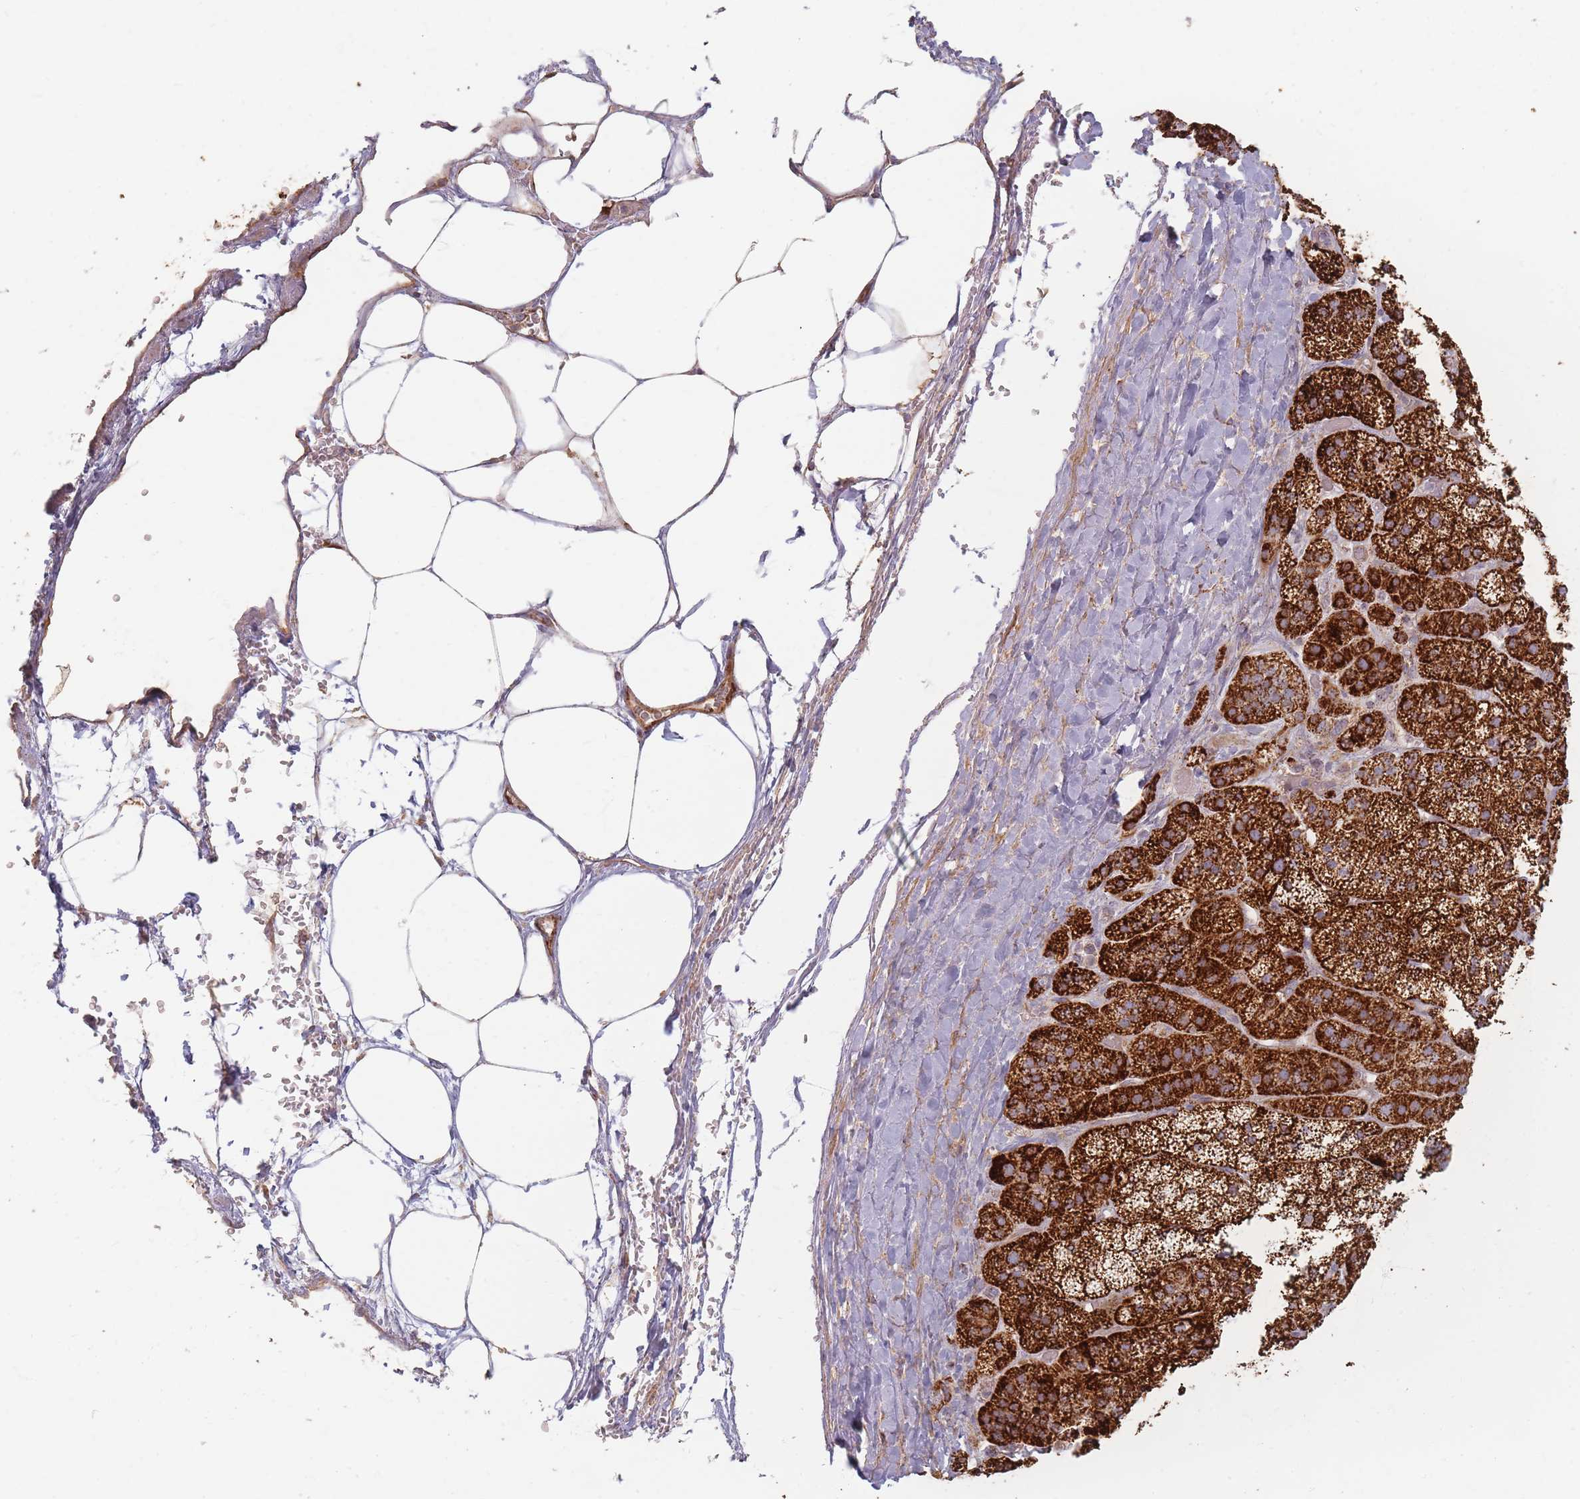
{"staining": {"intensity": "strong", "quantity": ">75%", "location": "cytoplasmic/membranous"}, "tissue": "adrenal gland", "cell_type": "Glandular cells", "image_type": "normal", "snomed": [{"axis": "morphology", "description": "Normal tissue, NOS"}, {"axis": "topography", "description": "Adrenal gland"}], "caption": "A micrograph of adrenal gland stained for a protein exhibits strong cytoplasmic/membranous brown staining in glandular cells. (DAB (3,3'-diaminobenzidine) IHC with brightfield microscopy, high magnification).", "gene": "ESRP2", "patient": {"sex": "female", "age": 70}}